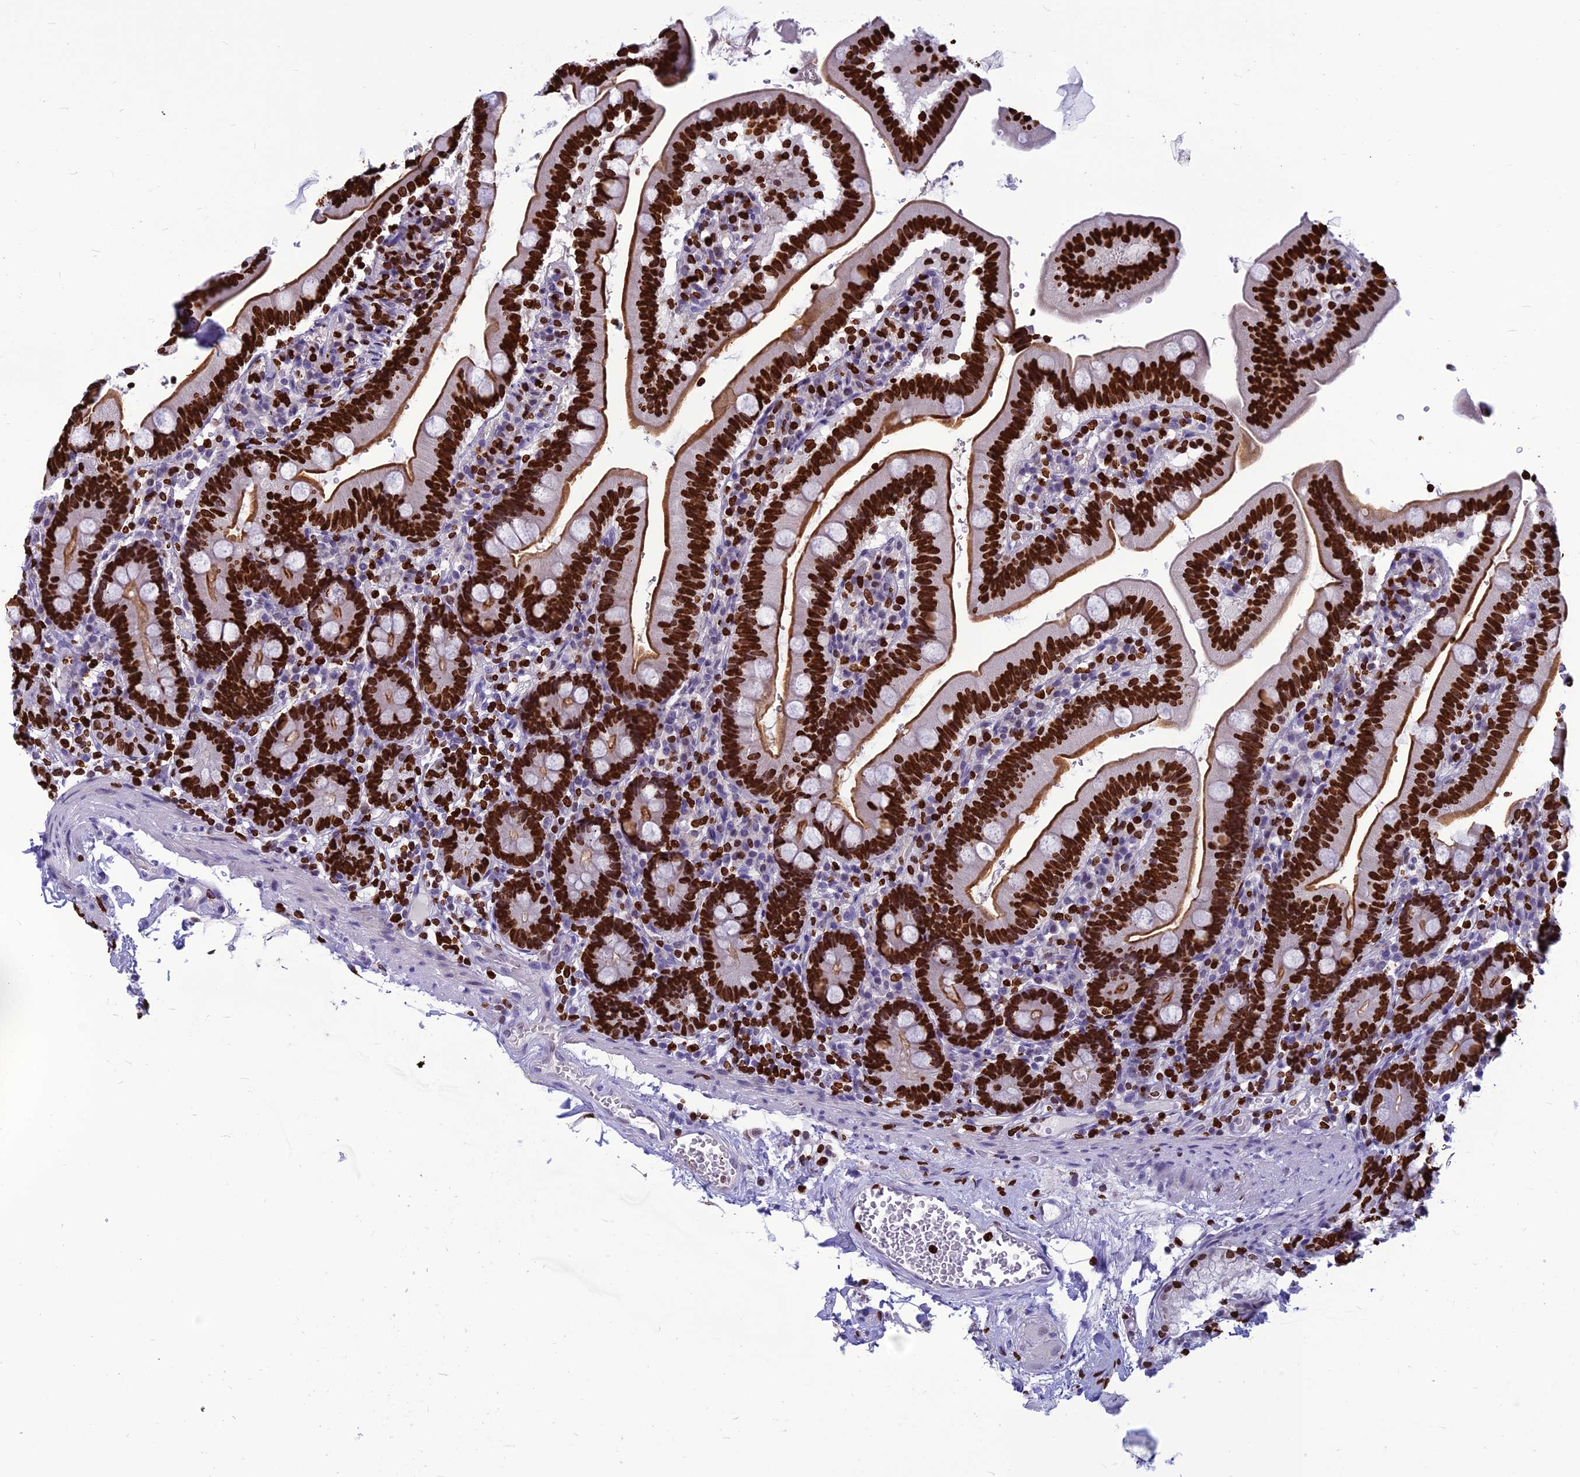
{"staining": {"intensity": "strong", "quantity": ">75%", "location": "cytoplasmic/membranous,nuclear"}, "tissue": "duodenum", "cell_type": "Glandular cells", "image_type": "normal", "snomed": [{"axis": "morphology", "description": "Normal tissue, NOS"}, {"axis": "topography", "description": "Duodenum"}], "caption": "This image reveals unremarkable duodenum stained with immunohistochemistry (IHC) to label a protein in brown. The cytoplasmic/membranous,nuclear of glandular cells show strong positivity for the protein. Nuclei are counter-stained blue.", "gene": "AKAP17A", "patient": {"sex": "female", "age": 67}}